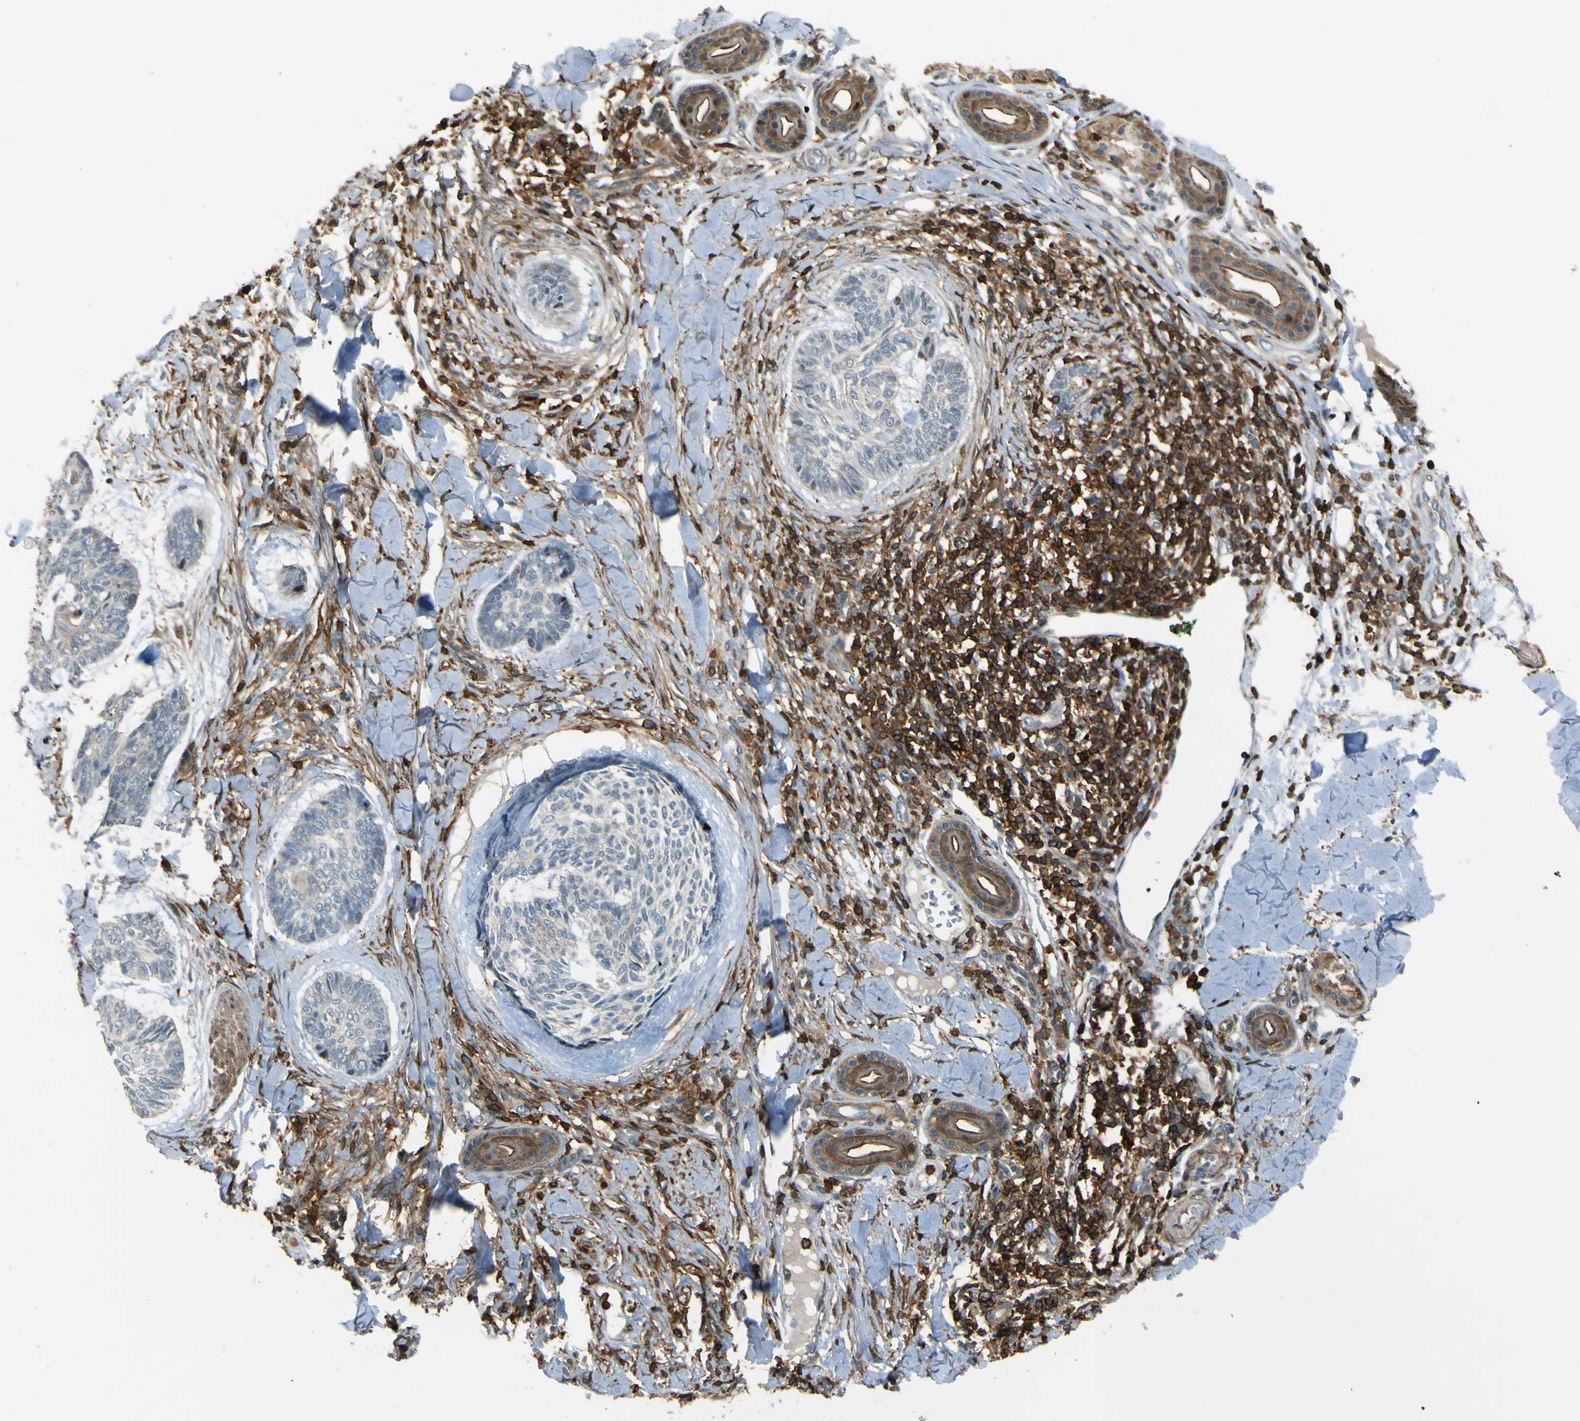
{"staining": {"intensity": "weak", "quantity": "<25%", "location": "cytoplasmic/membranous"}, "tissue": "skin cancer", "cell_type": "Tumor cells", "image_type": "cancer", "snomed": [{"axis": "morphology", "description": "Basal cell carcinoma"}, {"axis": "topography", "description": "Skin"}], "caption": "An image of human basal cell carcinoma (skin) is negative for staining in tumor cells.", "gene": "PCDHB5", "patient": {"sex": "male", "age": 43}}